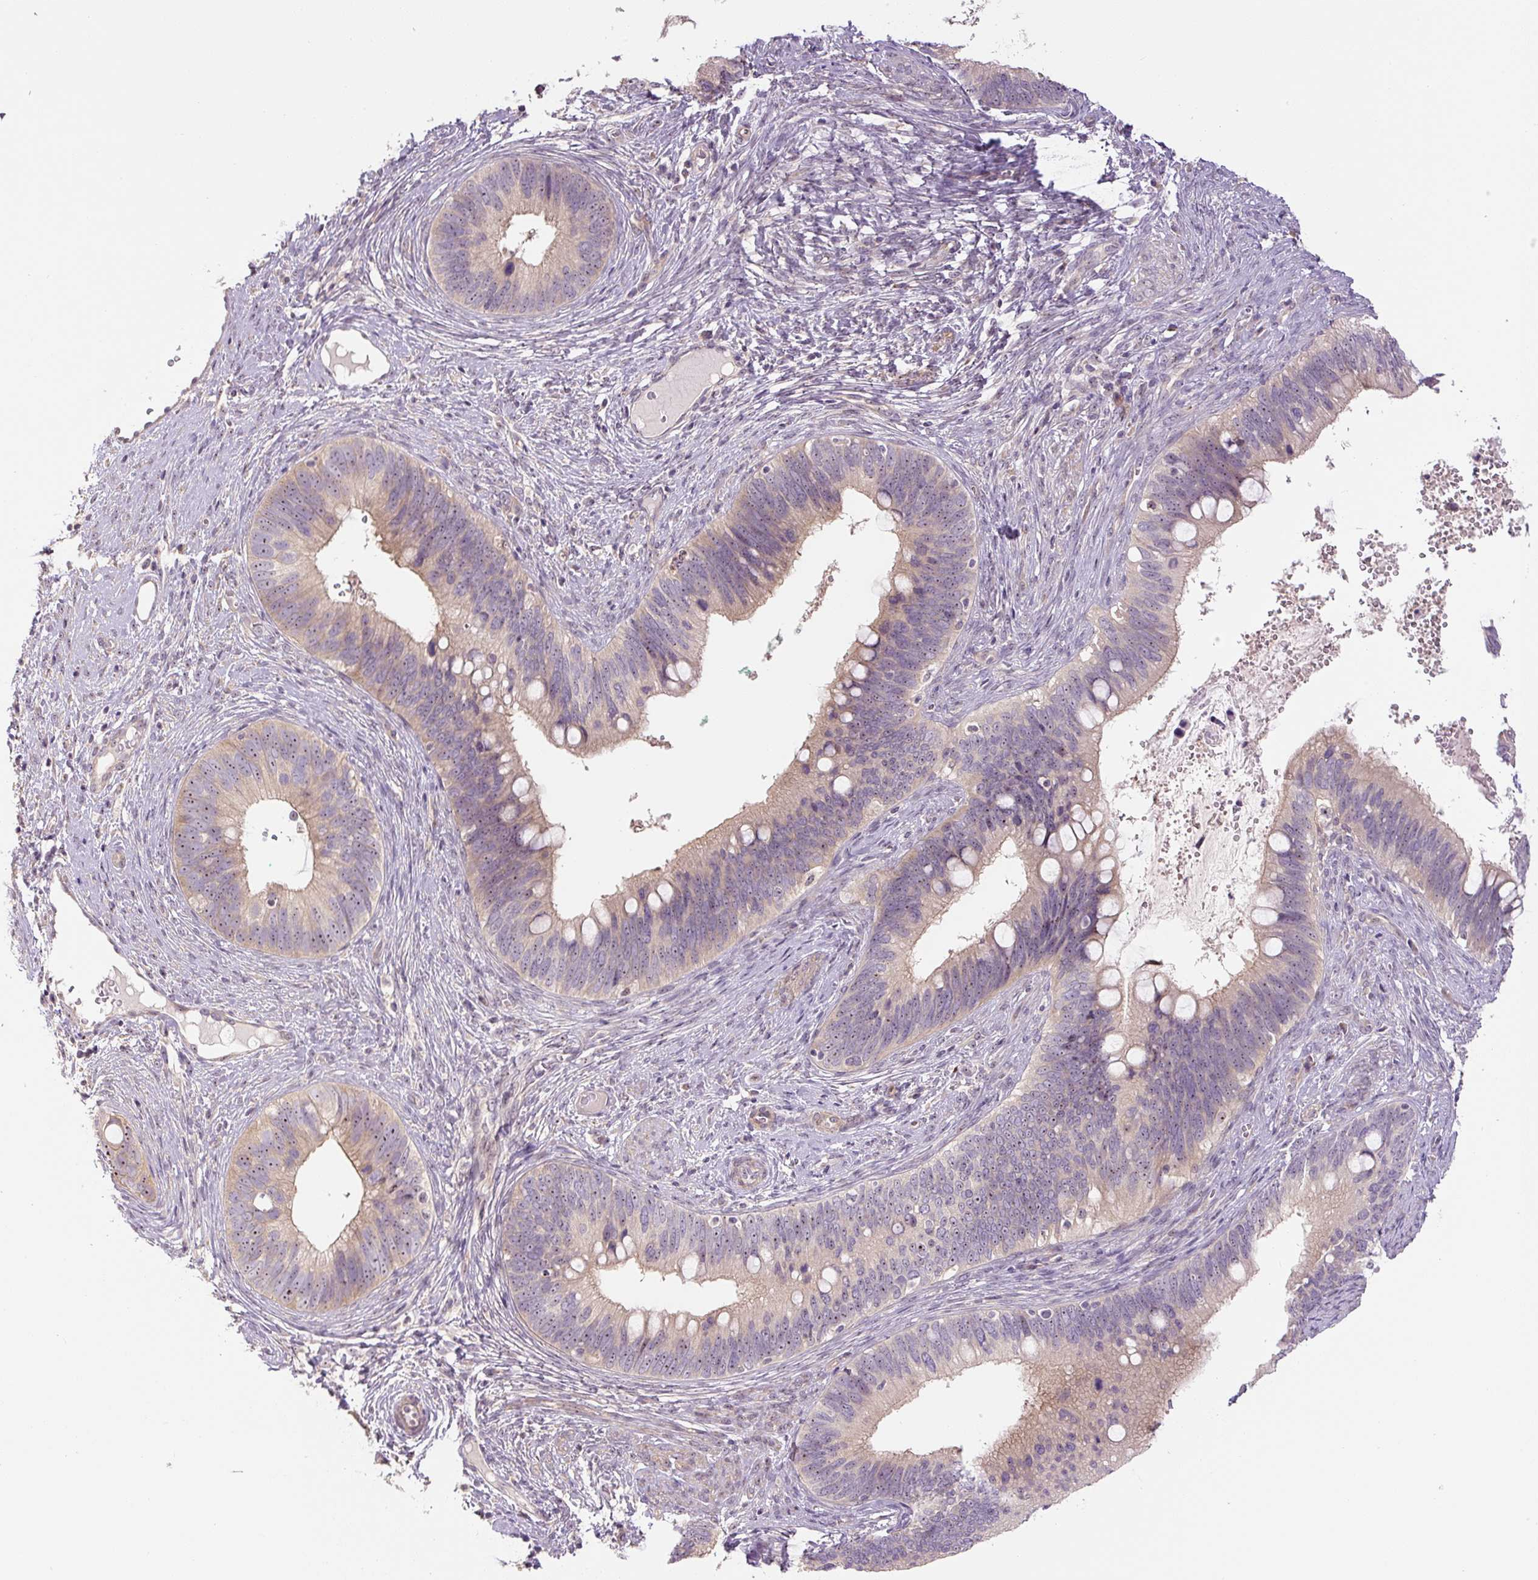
{"staining": {"intensity": "weak", "quantity": "25%-75%", "location": "cytoplasmic/membranous,nuclear"}, "tissue": "cervical cancer", "cell_type": "Tumor cells", "image_type": "cancer", "snomed": [{"axis": "morphology", "description": "Adenocarcinoma, NOS"}, {"axis": "topography", "description": "Cervix"}], "caption": "The histopathology image shows immunohistochemical staining of cervical cancer (adenocarcinoma). There is weak cytoplasmic/membranous and nuclear expression is present in about 25%-75% of tumor cells.", "gene": "TMEM151B", "patient": {"sex": "female", "age": 42}}